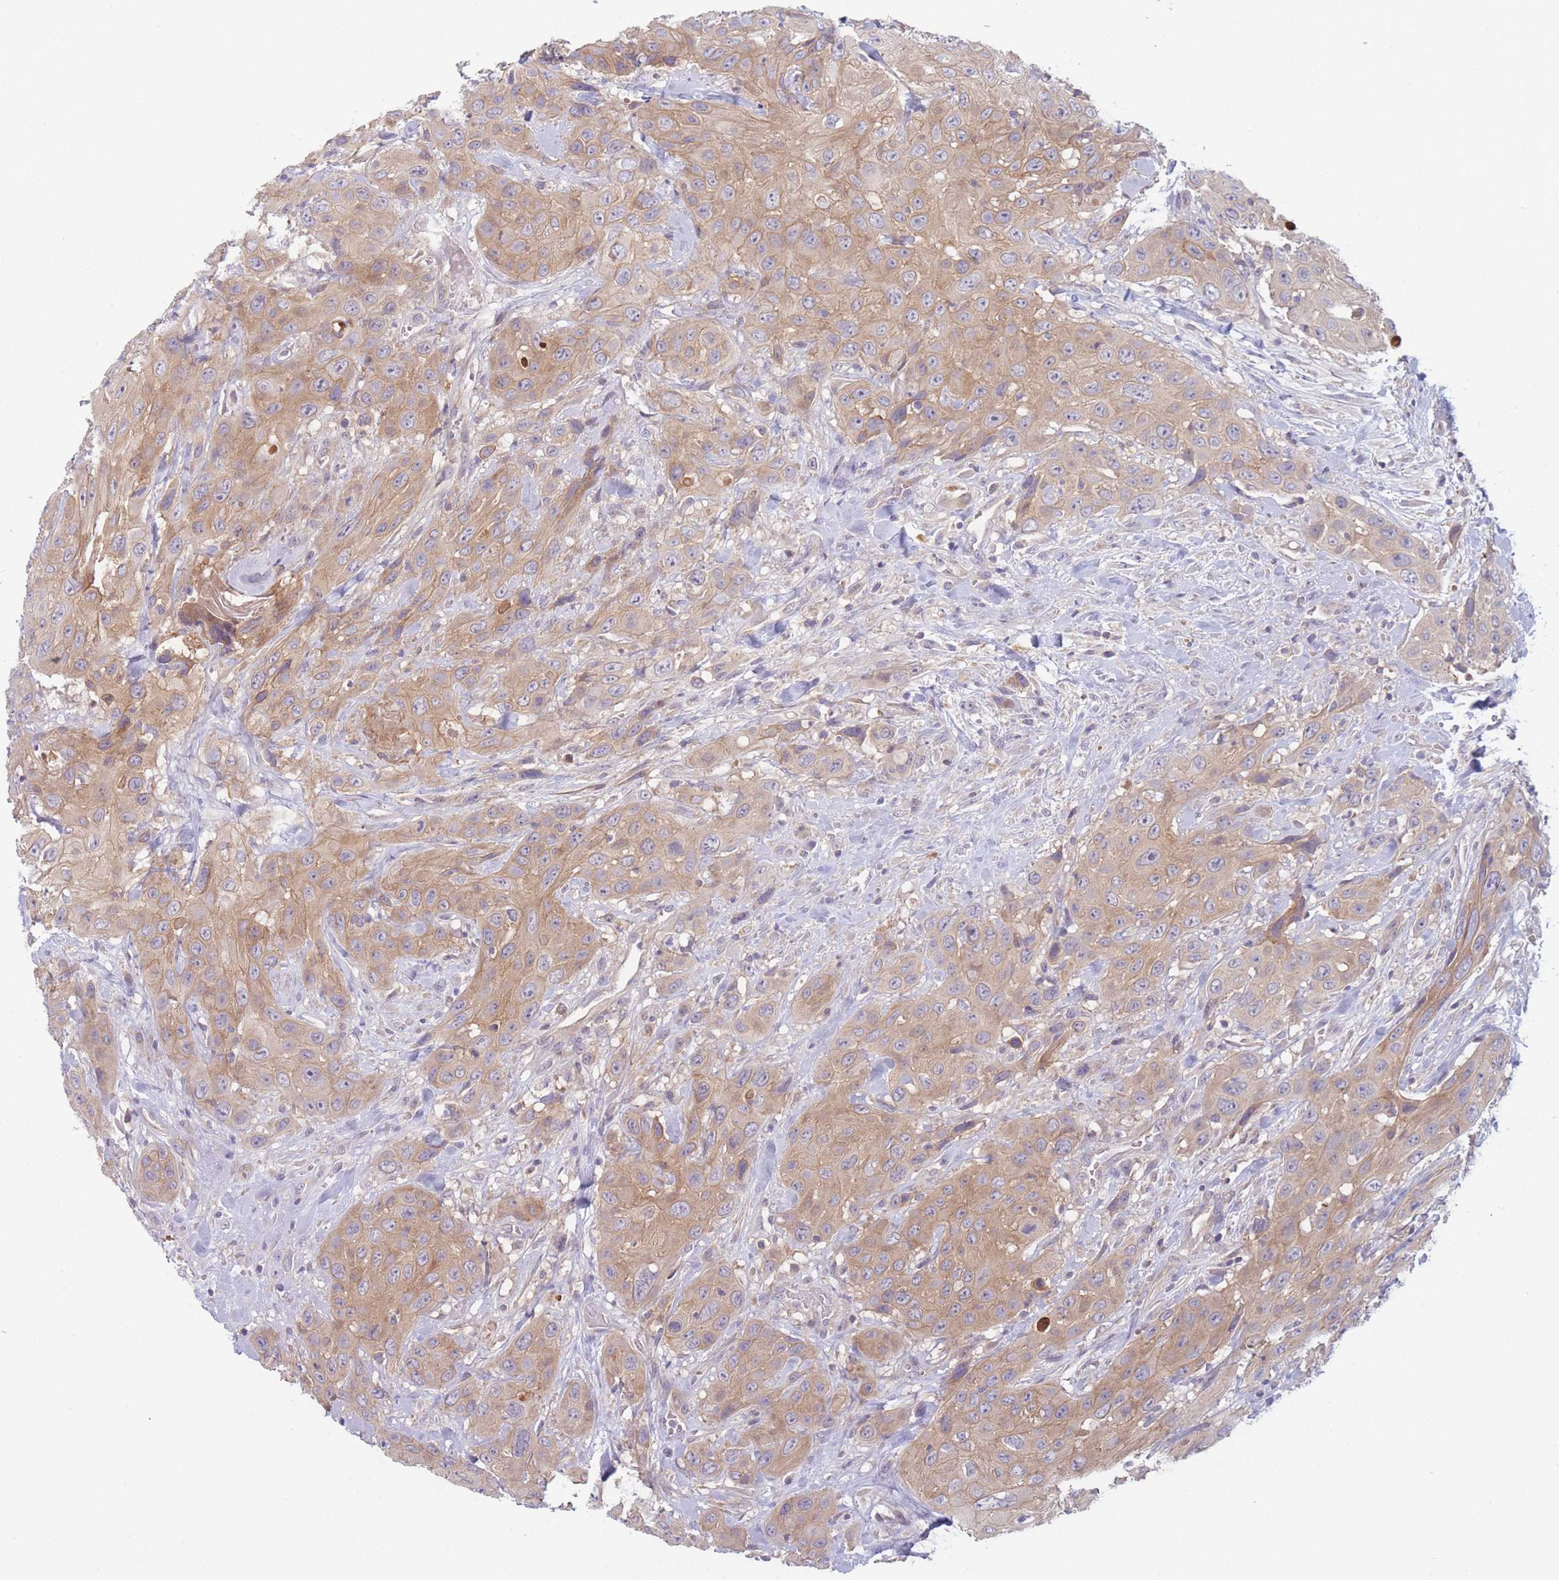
{"staining": {"intensity": "moderate", "quantity": ">75%", "location": "cytoplasmic/membranous"}, "tissue": "head and neck cancer", "cell_type": "Tumor cells", "image_type": "cancer", "snomed": [{"axis": "morphology", "description": "Squamous cell carcinoma, NOS"}, {"axis": "topography", "description": "Head-Neck"}], "caption": "Moderate cytoplasmic/membranous positivity for a protein is present in approximately >75% of tumor cells of head and neck cancer (squamous cell carcinoma) using immunohistochemistry (IHC).", "gene": "WDR93", "patient": {"sex": "male", "age": 81}}